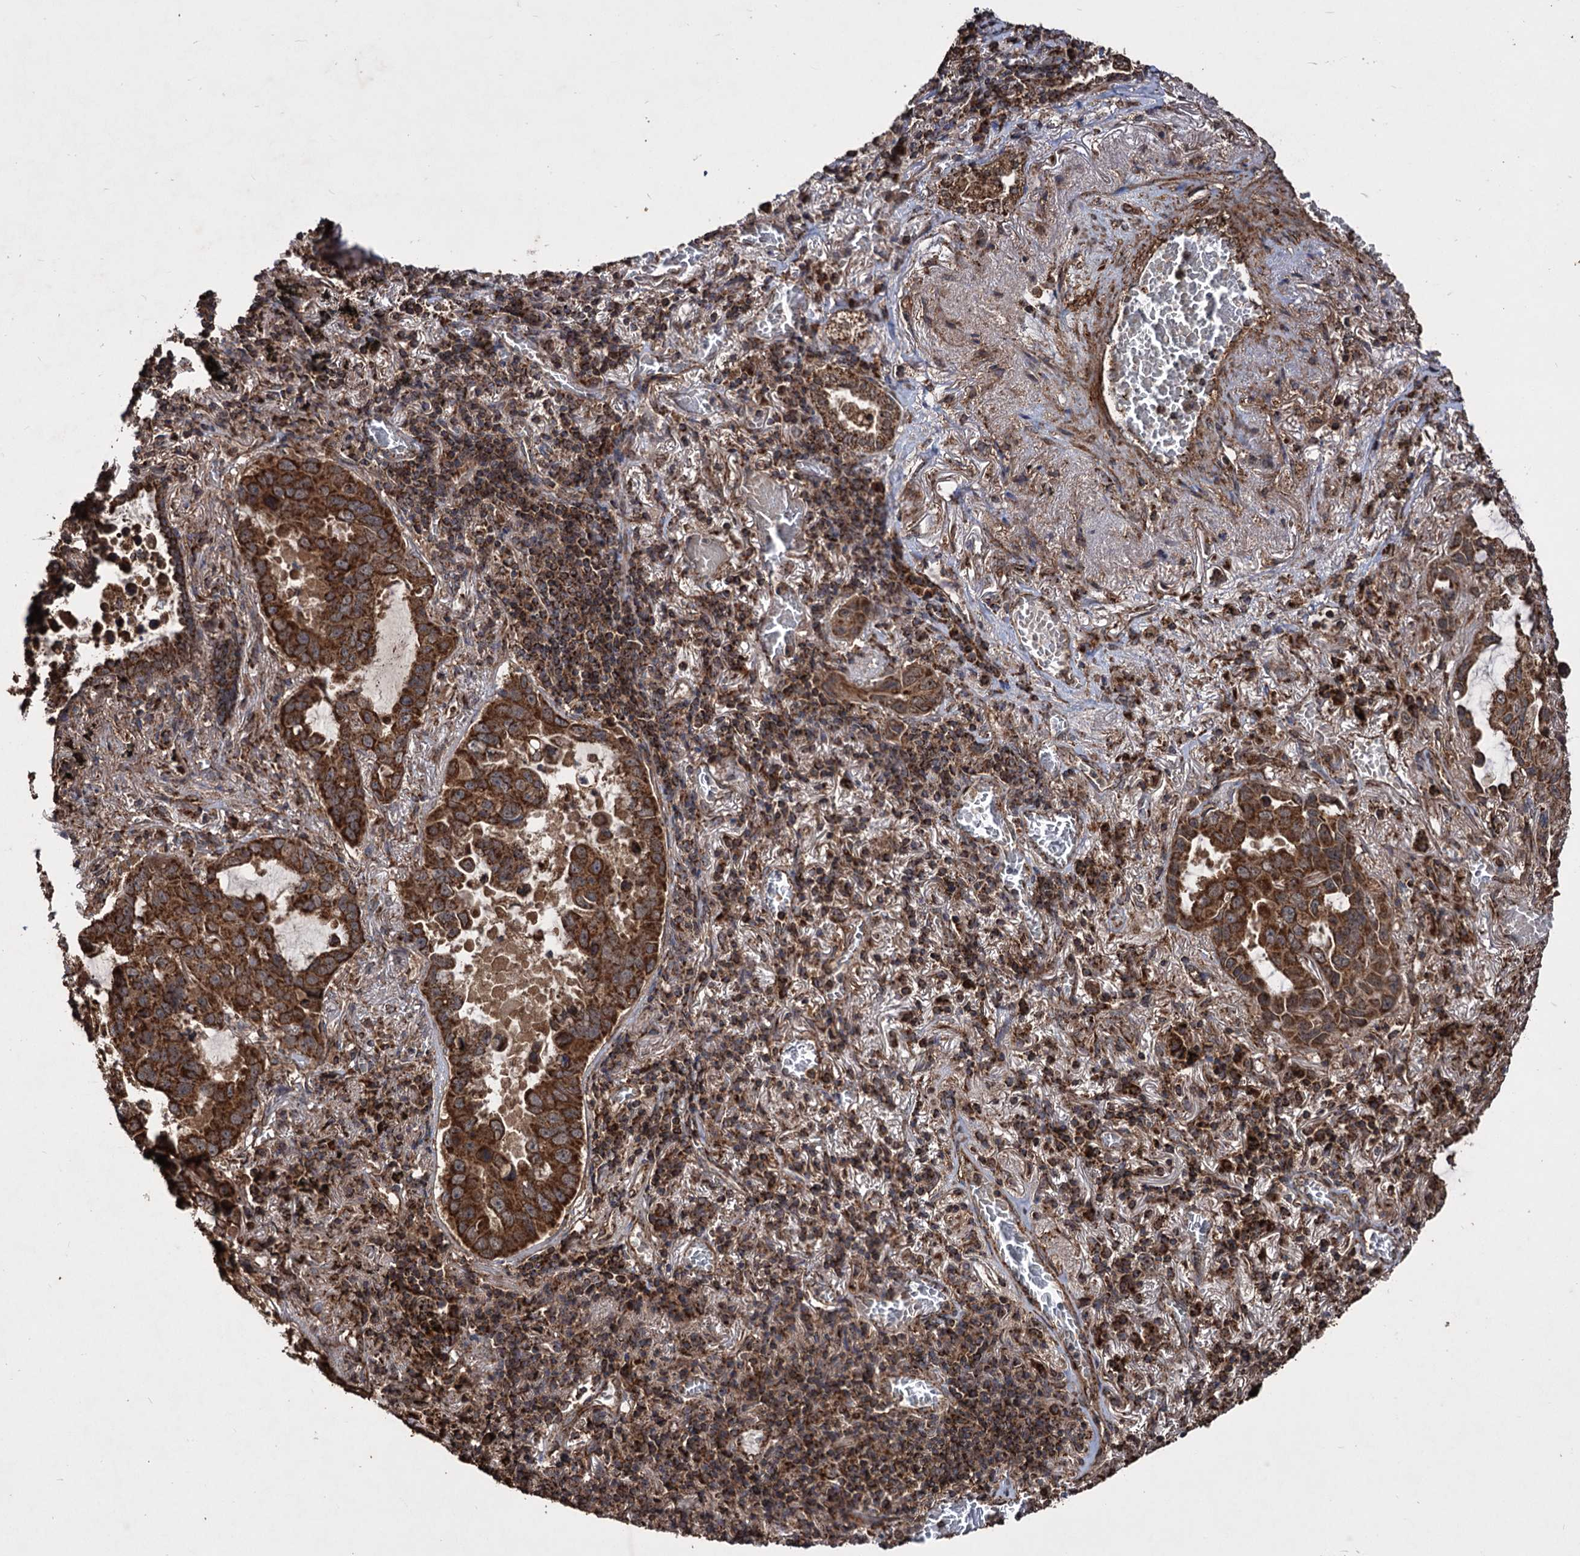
{"staining": {"intensity": "strong", "quantity": ">75%", "location": "cytoplasmic/membranous"}, "tissue": "lung cancer", "cell_type": "Tumor cells", "image_type": "cancer", "snomed": [{"axis": "morphology", "description": "Adenocarcinoma, NOS"}, {"axis": "topography", "description": "Lung"}], "caption": "This is a histology image of immunohistochemistry (IHC) staining of lung cancer (adenocarcinoma), which shows strong positivity in the cytoplasmic/membranous of tumor cells.", "gene": "IPO4", "patient": {"sex": "male", "age": 64}}